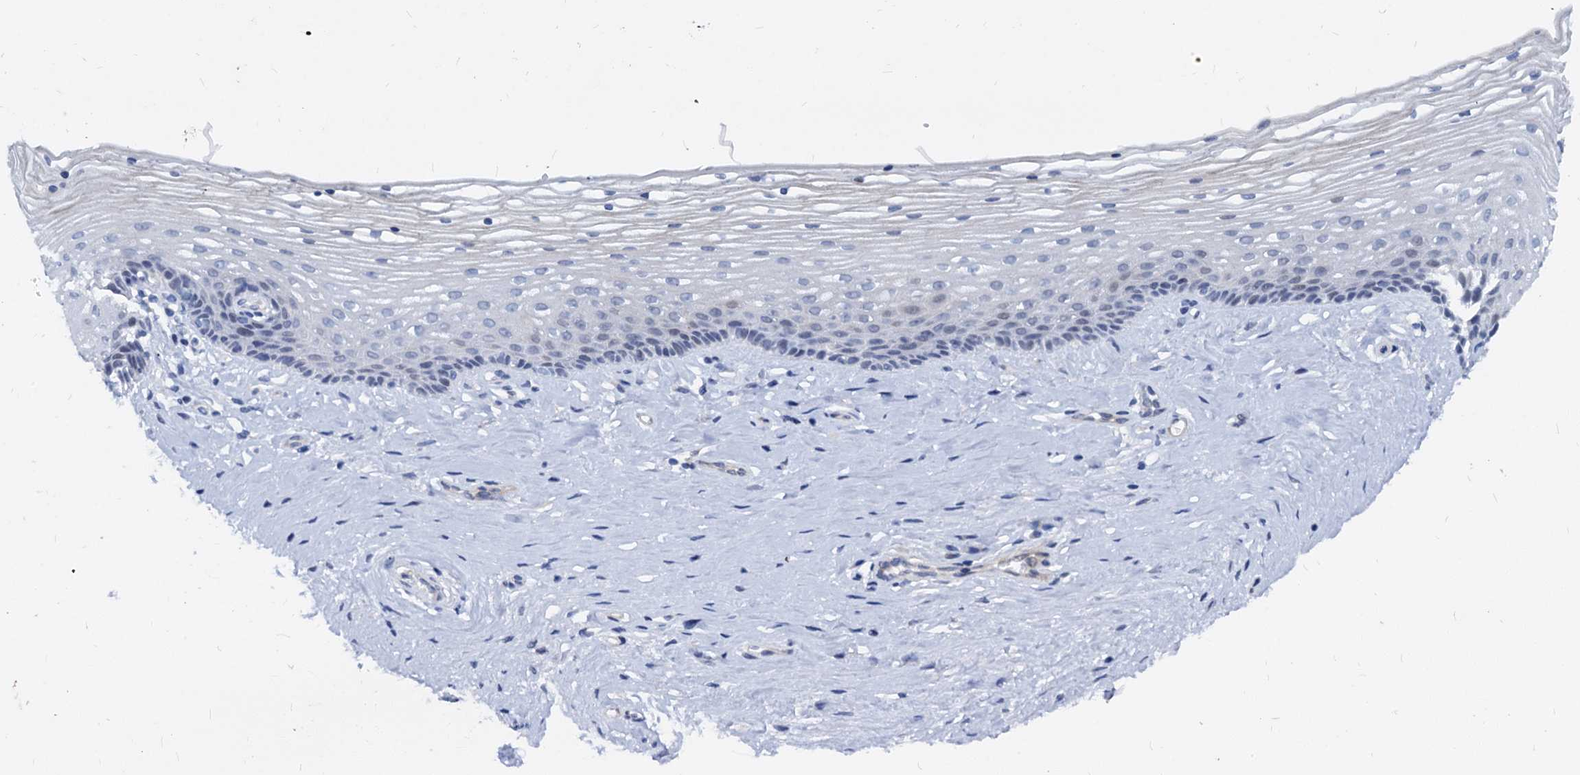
{"staining": {"intensity": "negative", "quantity": "none", "location": "none"}, "tissue": "vagina", "cell_type": "Squamous epithelial cells", "image_type": "normal", "snomed": [{"axis": "morphology", "description": "Normal tissue, NOS"}, {"axis": "topography", "description": "Vagina"}], "caption": "The histopathology image shows no significant staining in squamous epithelial cells of vagina. (Brightfield microscopy of DAB IHC at high magnification).", "gene": "HSF2", "patient": {"sex": "female", "age": 46}}